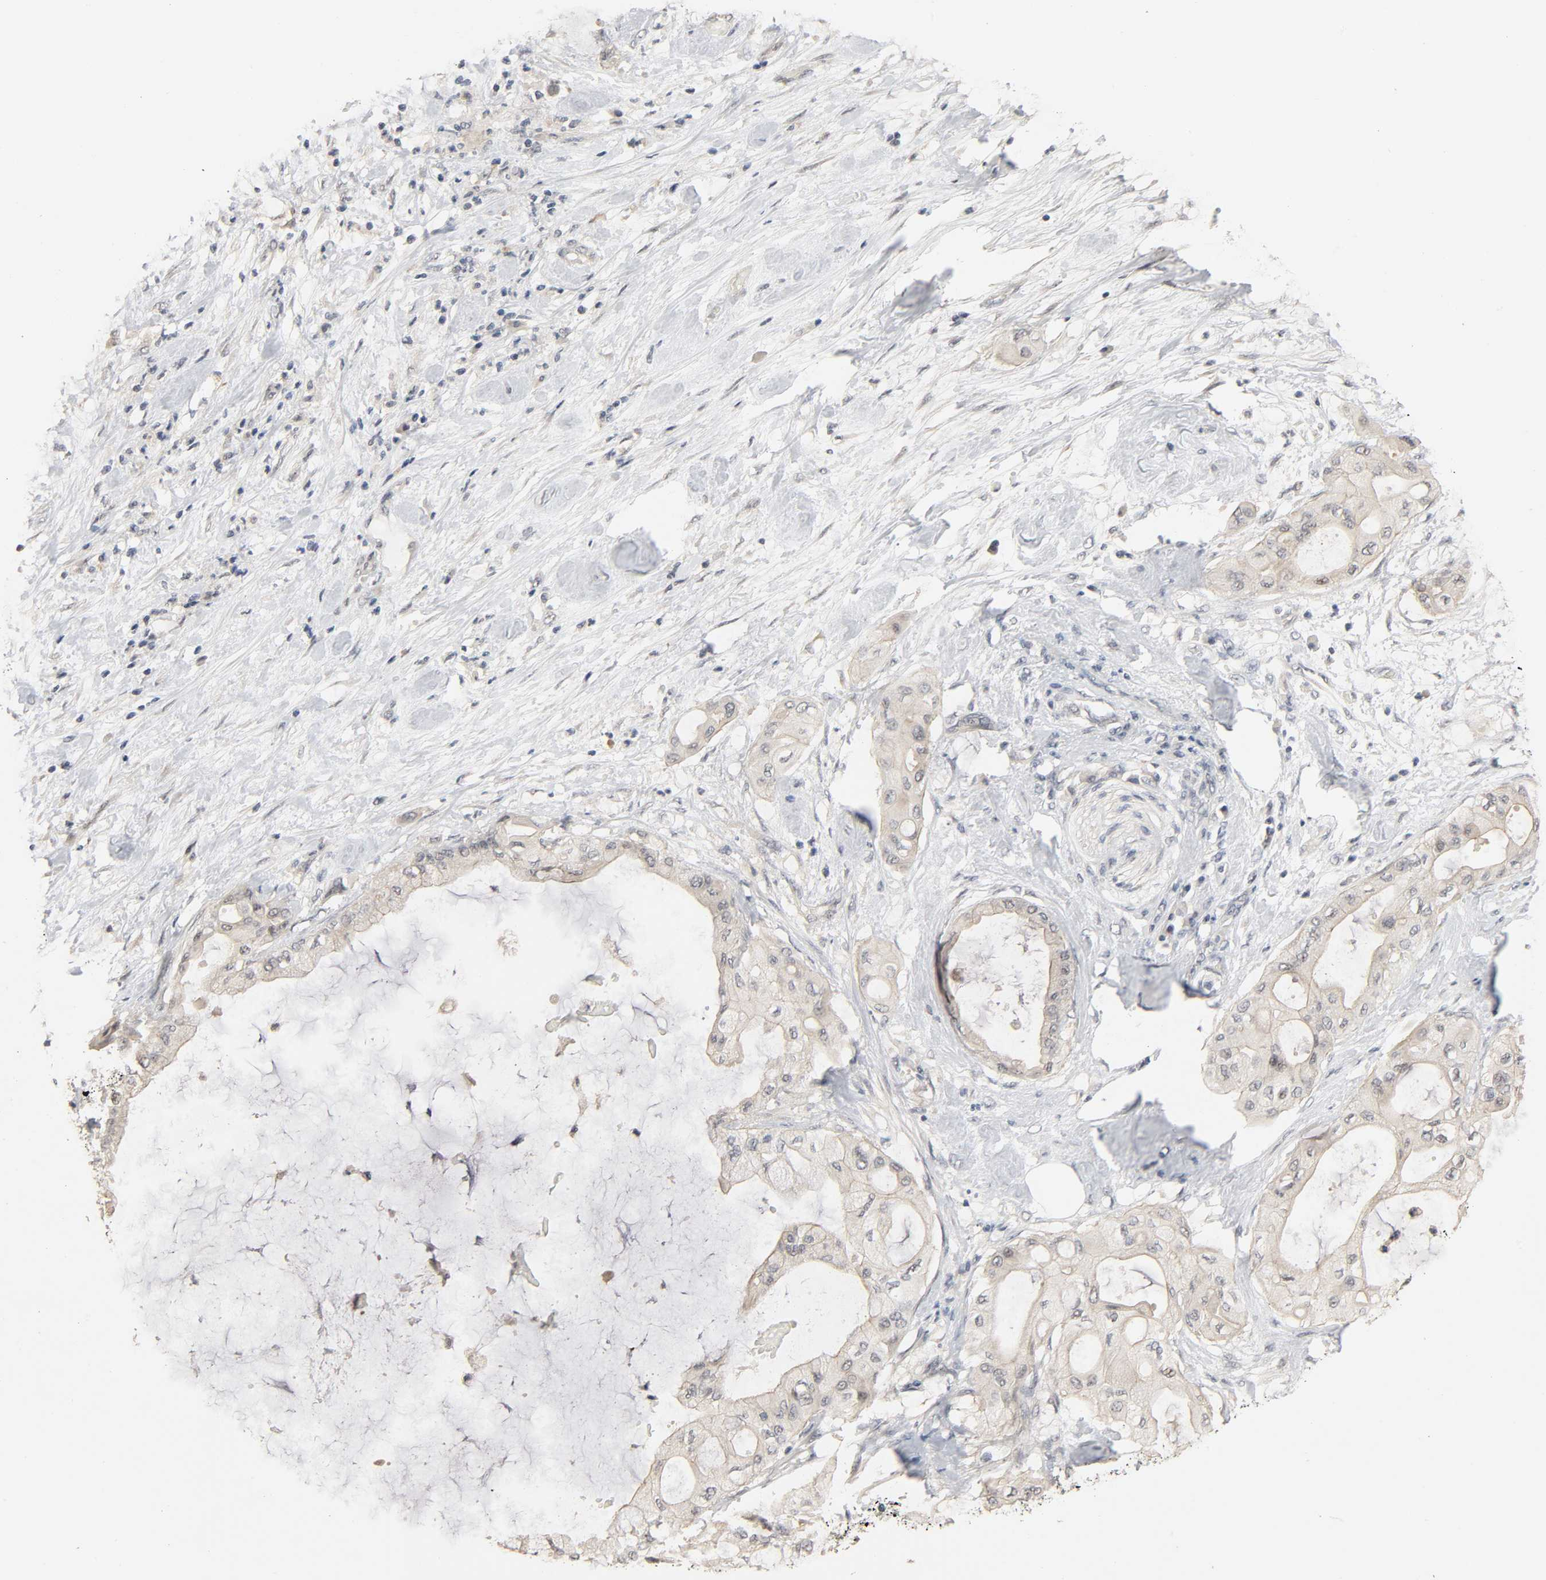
{"staining": {"intensity": "weak", "quantity": "25%-75%", "location": "cytoplasmic/membranous"}, "tissue": "pancreatic cancer", "cell_type": "Tumor cells", "image_type": "cancer", "snomed": [{"axis": "morphology", "description": "Adenocarcinoma, NOS"}, {"axis": "morphology", "description": "Adenocarcinoma, metastatic, NOS"}, {"axis": "topography", "description": "Lymph node"}, {"axis": "topography", "description": "Pancreas"}, {"axis": "topography", "description": "Duodenum"}], "caption": "Weak cytoplasmic/membranous staining for a protein is appreciated in about 25%-75% of tumor cells of pancreatic cancer (metastatic adenocarcinoma) using immunohistochemistry (IHC).", "gene": "MAGEA8", "patient": {"sex": "female", "age": 64}}